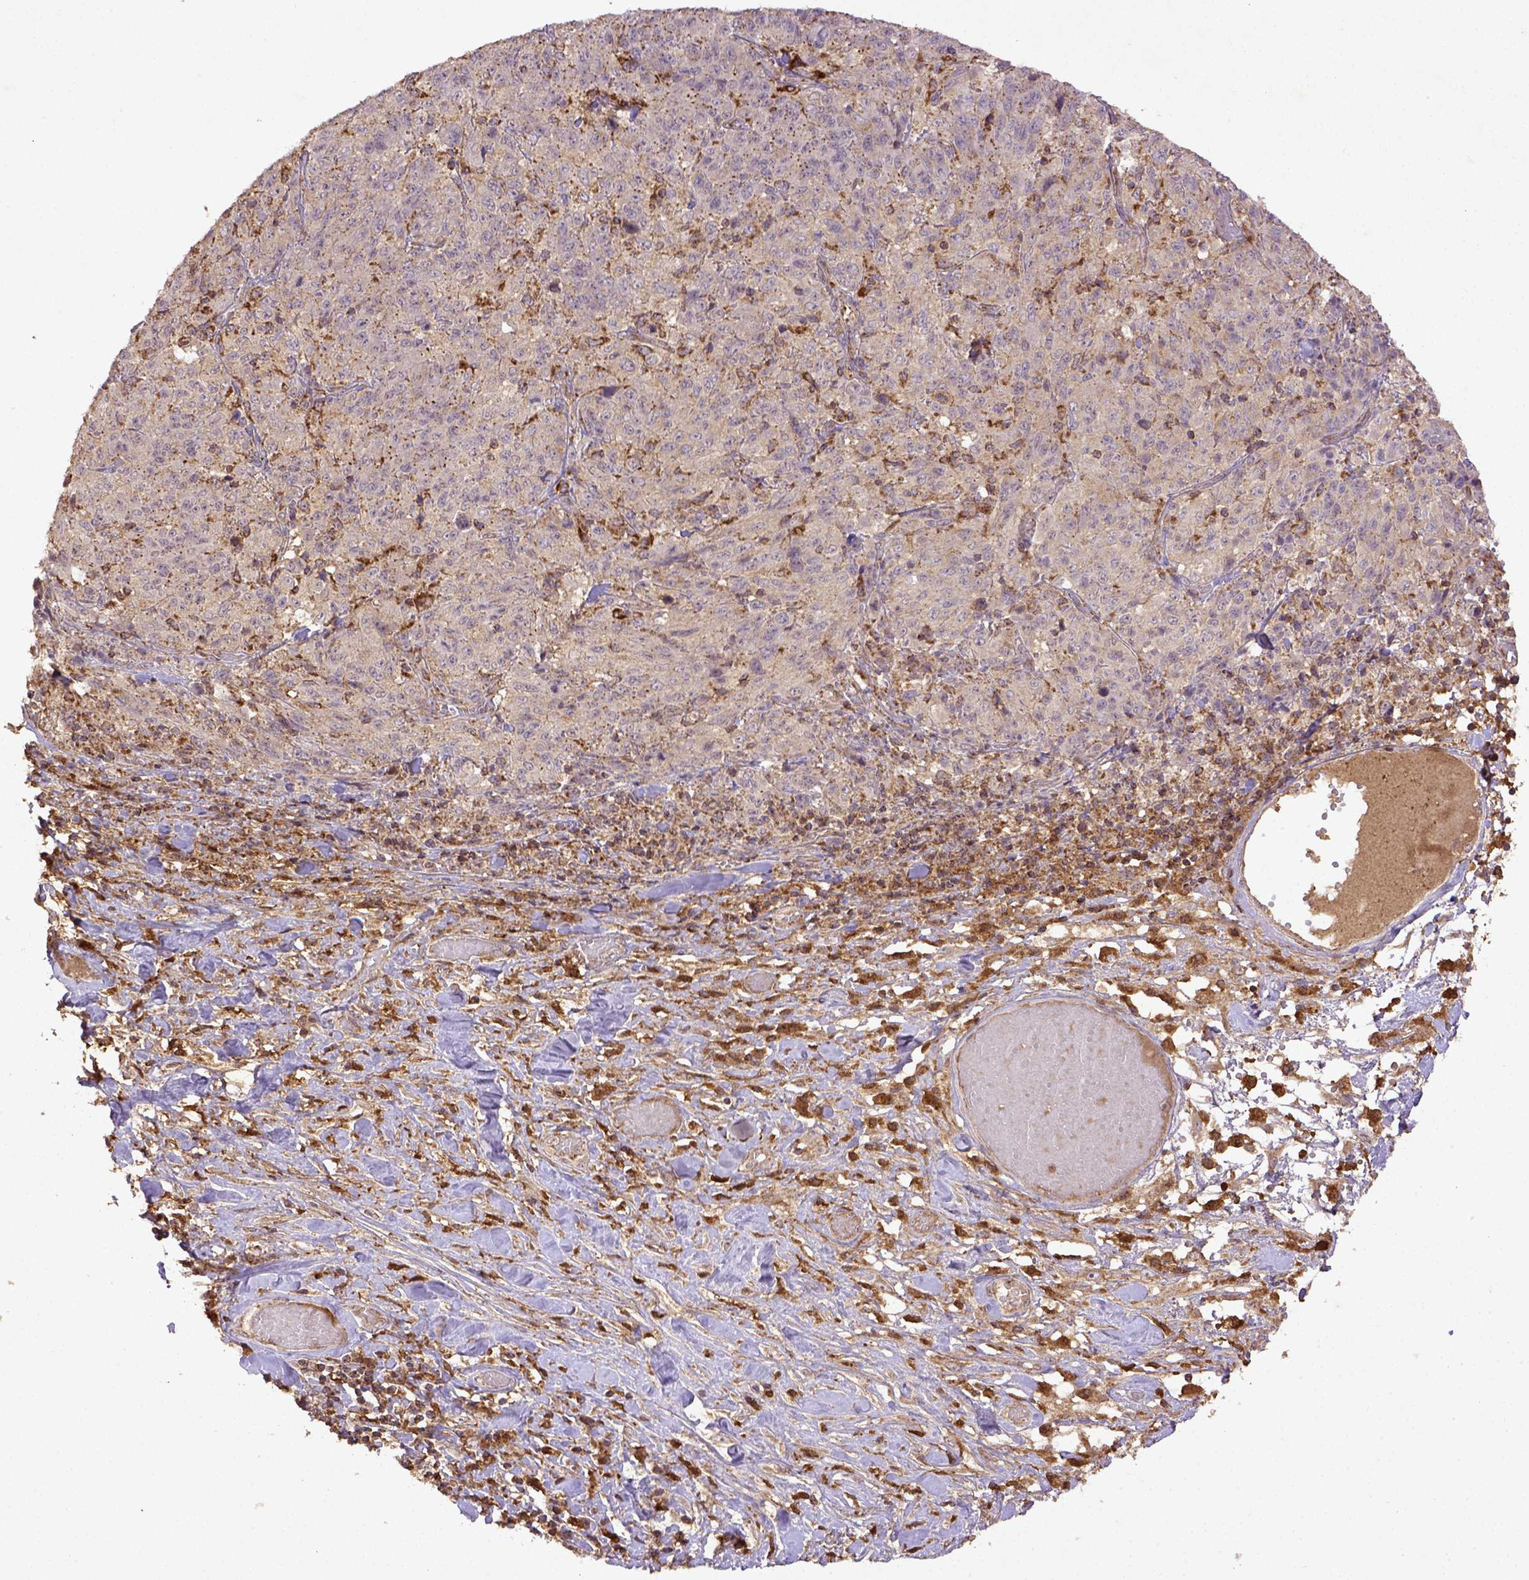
{"staining": {"intensity": "weak", "quantity": ">75%", "location": "cytoplasmic/membranous"}, "tissue": "melanoma", "cell_type": "Tumor cells", "image_type": "cancer", "snomed": [{"axis": "morphology", "description": "Malignant melanoma, NOS"}, {"axis": "topography", "description": "Skin"}], "caption": "Melanoma was stained to show a protein in brown. There is low levels of weak cytoplasmic/membranous staining in approximately >75% of tumor cells.", "gene": "MT-CO1", "patient": {"sex": "female", "age": 91}}